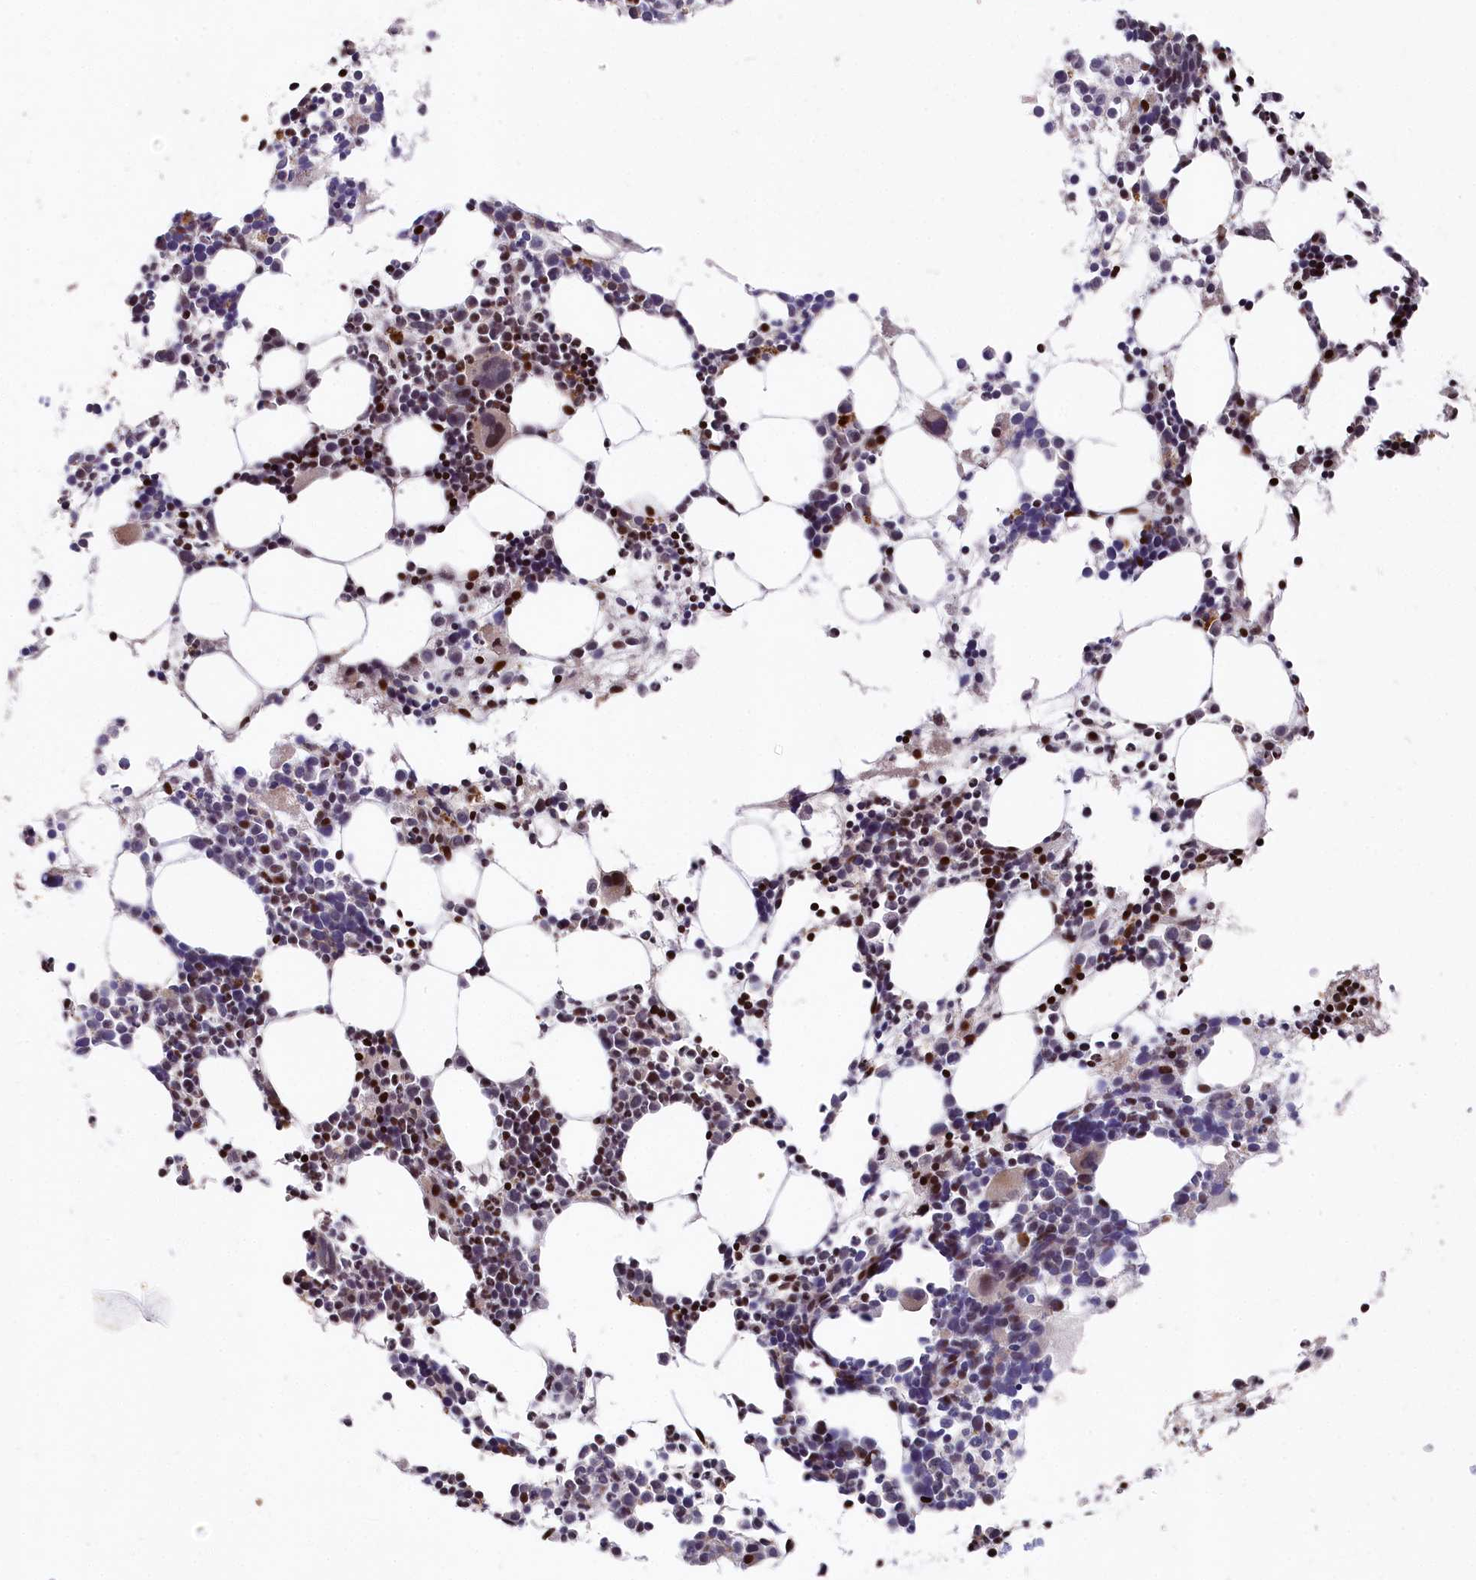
{"staining": {"intensity": "strong", "quantity": "25%-75%", "location": "nuclear"}, "tissue": "bone marrow", "cell_type": "Hematopoietic cells", "image_type": "normal", "snomed": [{"axis": "morphology", "description": "Normal tissue, NOS"}, {"axis": "topography", "description": "Bone marrow"}], "caption": "Protein expression analysis of normal human bone marrow reveals strong nuclear expression in approximately 25%-75% of hematopoietic cells.", "gene": "MCF2L2", "patient": {"sex": "female", "age": 89}}